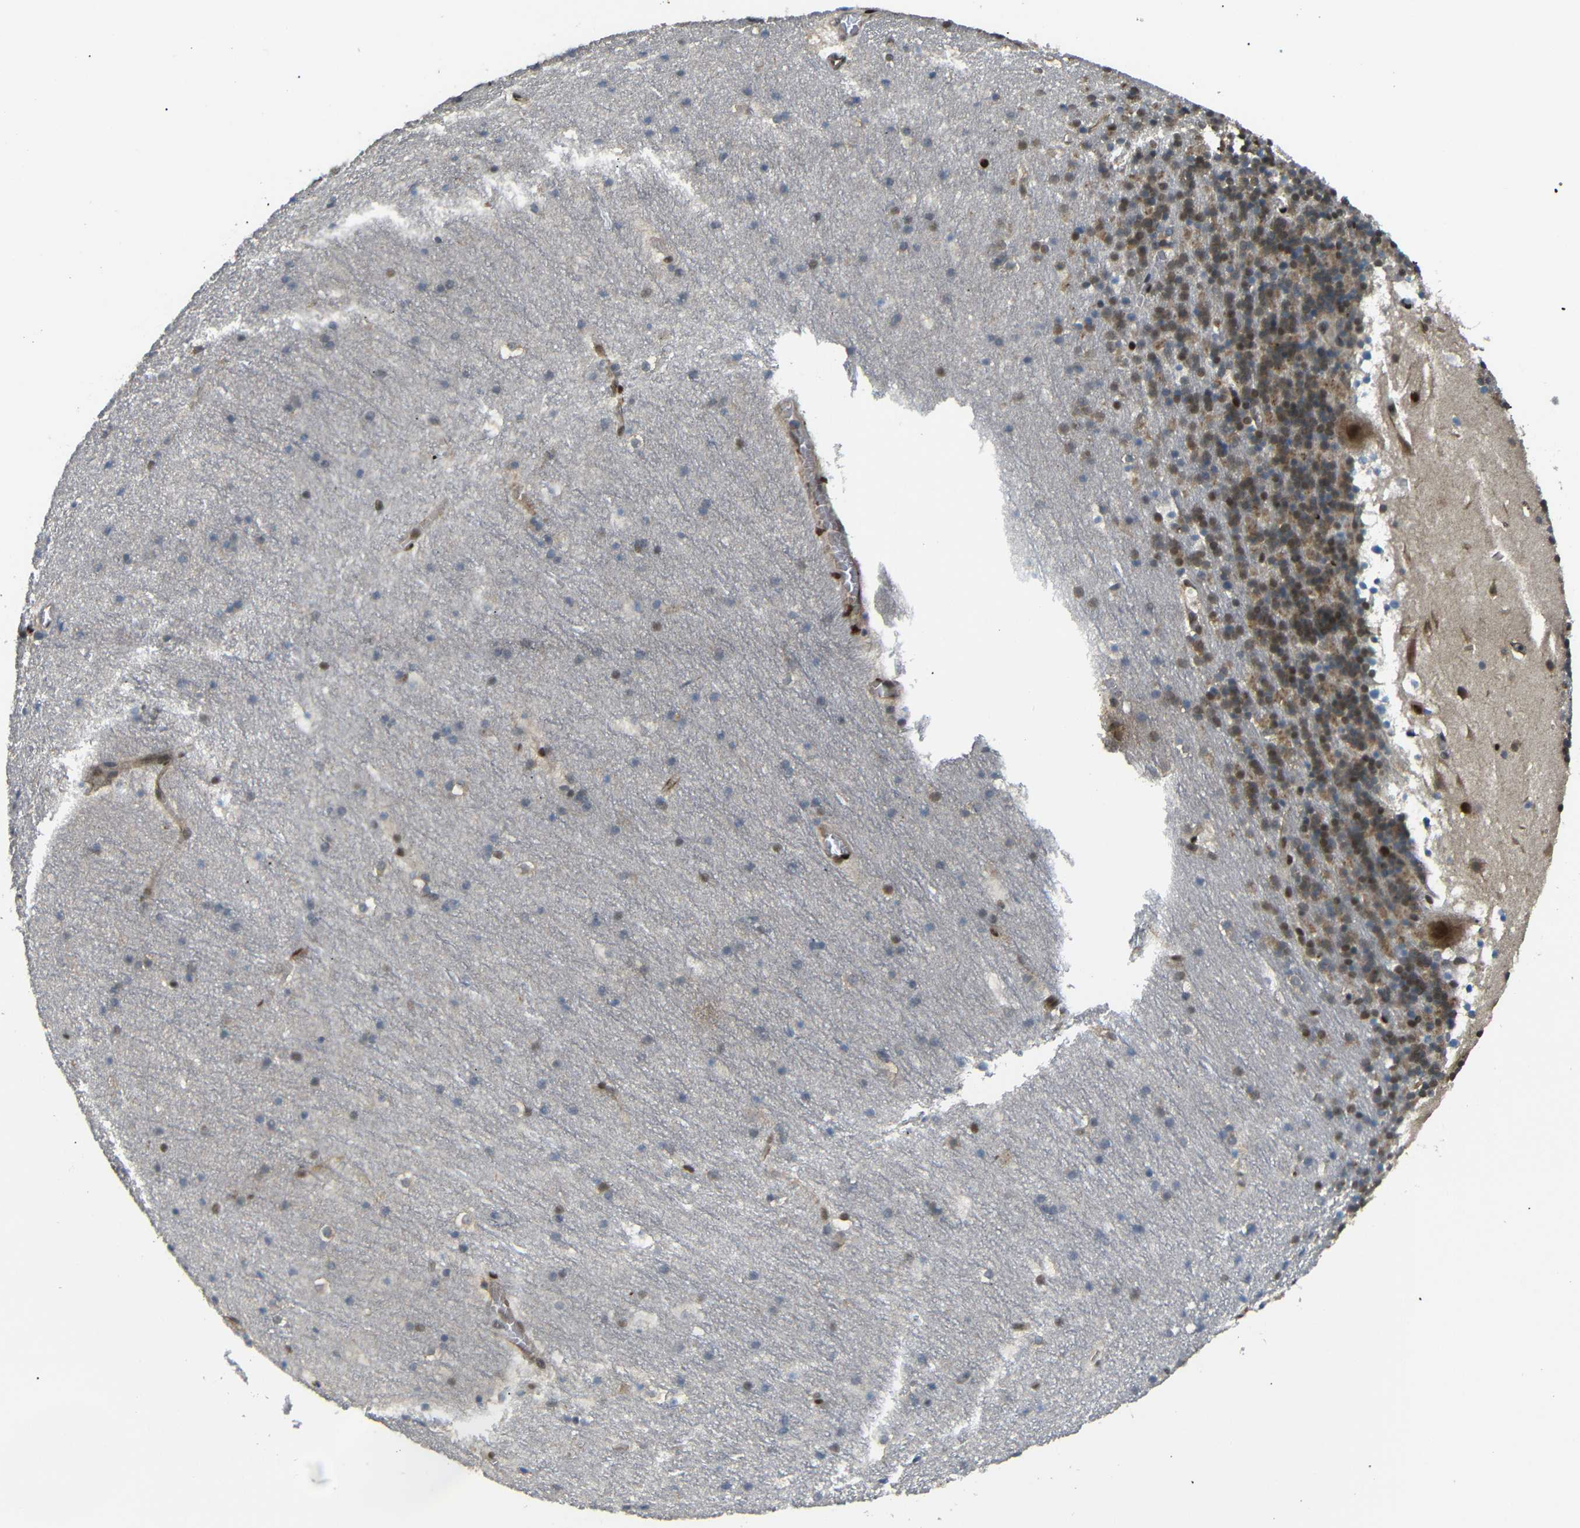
{"staining": {"intensity": "moderate", "quantity": ">75%", "location": "cytoplasmic/membranous,nuclear"}, "tissue": "cerebellum", "cell_type": "Cells in granular layer", "image_type": "normal", "snomed": [{"axis": "morphology", "description": "Normal tissue, NOS"}, {"axis": "topography", "description": "Cerebellum"}], "caption": "Cerebellum was stained to show a protein in brown. There is medium levels of moderate cytoplasmic/membranous,nuclear expression in about >75% of cells in granular layer. (IHC, brightfield microscopy, high magnification).", "gene": "TBX2", "patient": {"sex": "male", "age": 45}}